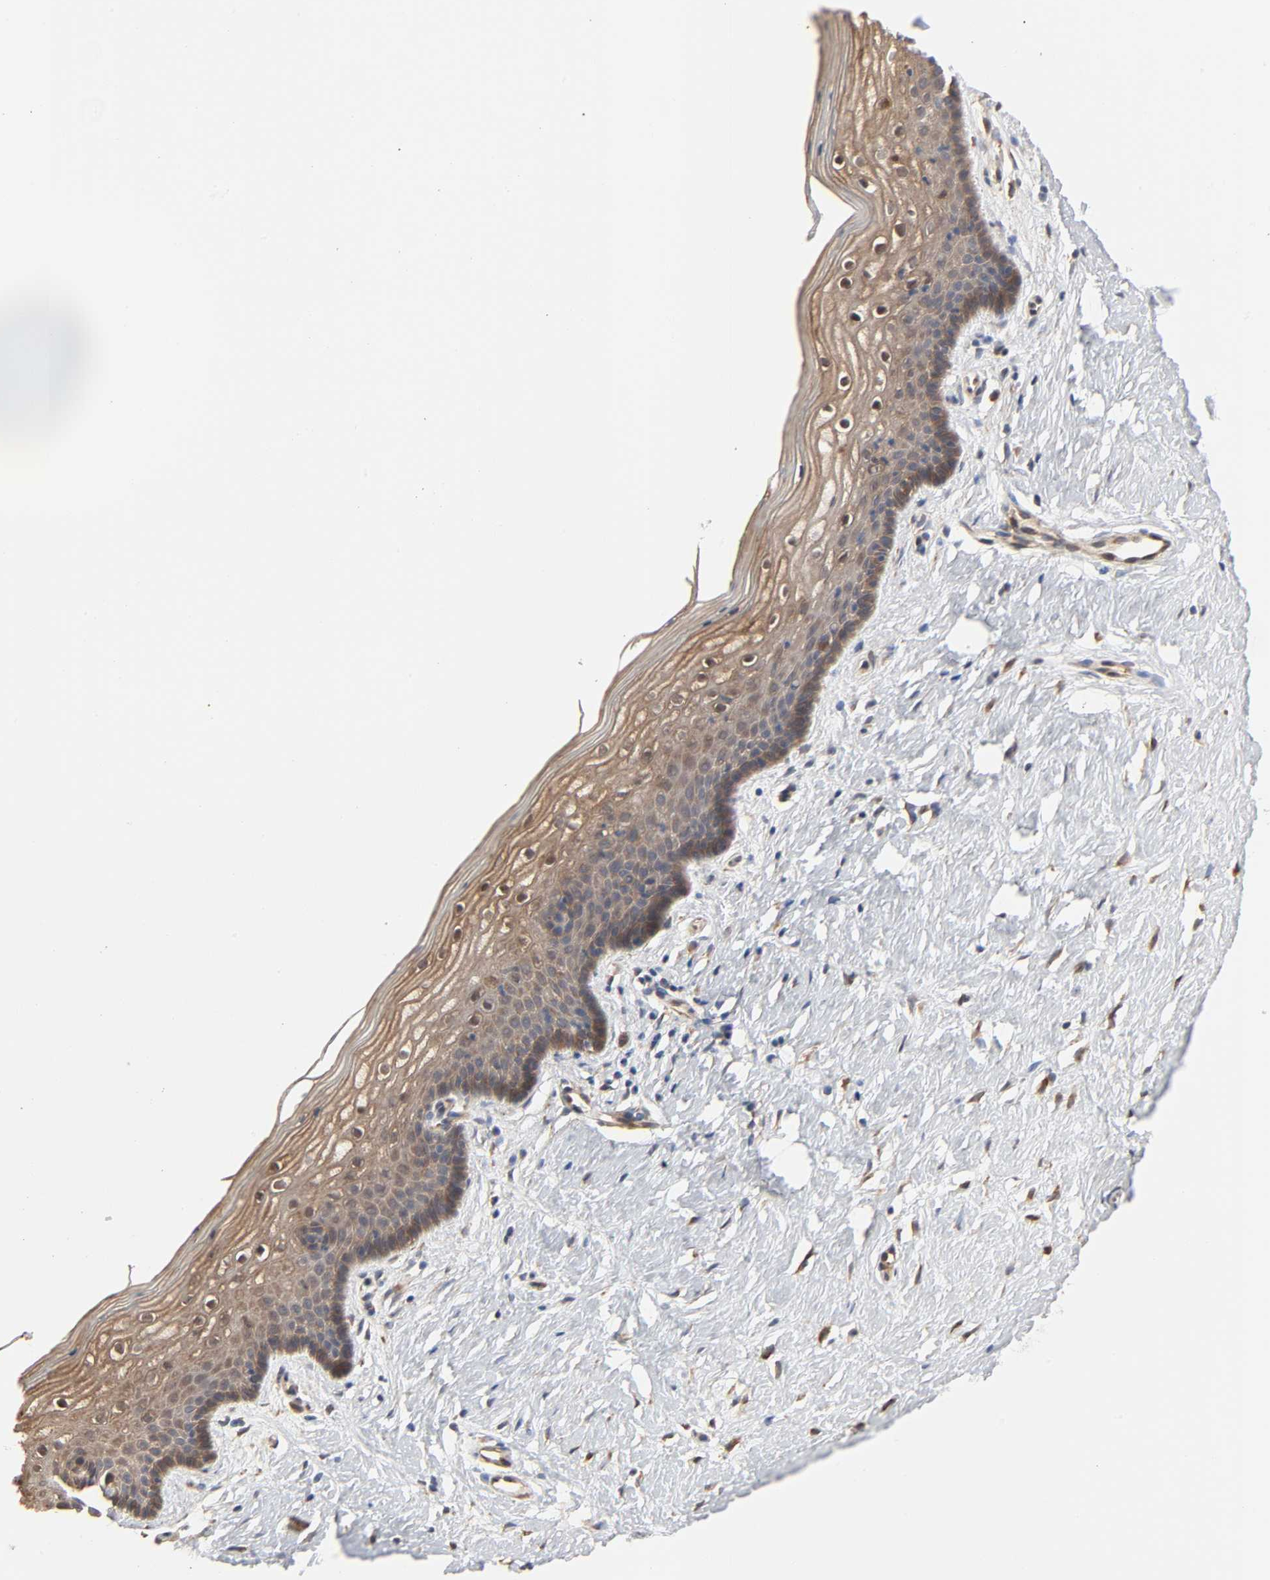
{"staining": {"intensity": "weak", "quantity": ">75%", "location": "cytoplasmic/membranous,nuclear"}, "tissue": "vagina", "cell_type": "Squamous epithelial cells", "image_type": "normal", "snomed": [{"axis": "morphology", "description": "Normal tissue, NOS"}, {"axis": "topography", "description": "Vagina"}], "caption": "This image demonstrates immunohistochemistry staining of unremarkable vagina, with low weak cytoplasmic/membranous,nuclear expression in about >75% of squamous epithelial cells.", "gene": "NDRG2", "patient": {"sex": "female", "age": 46}}